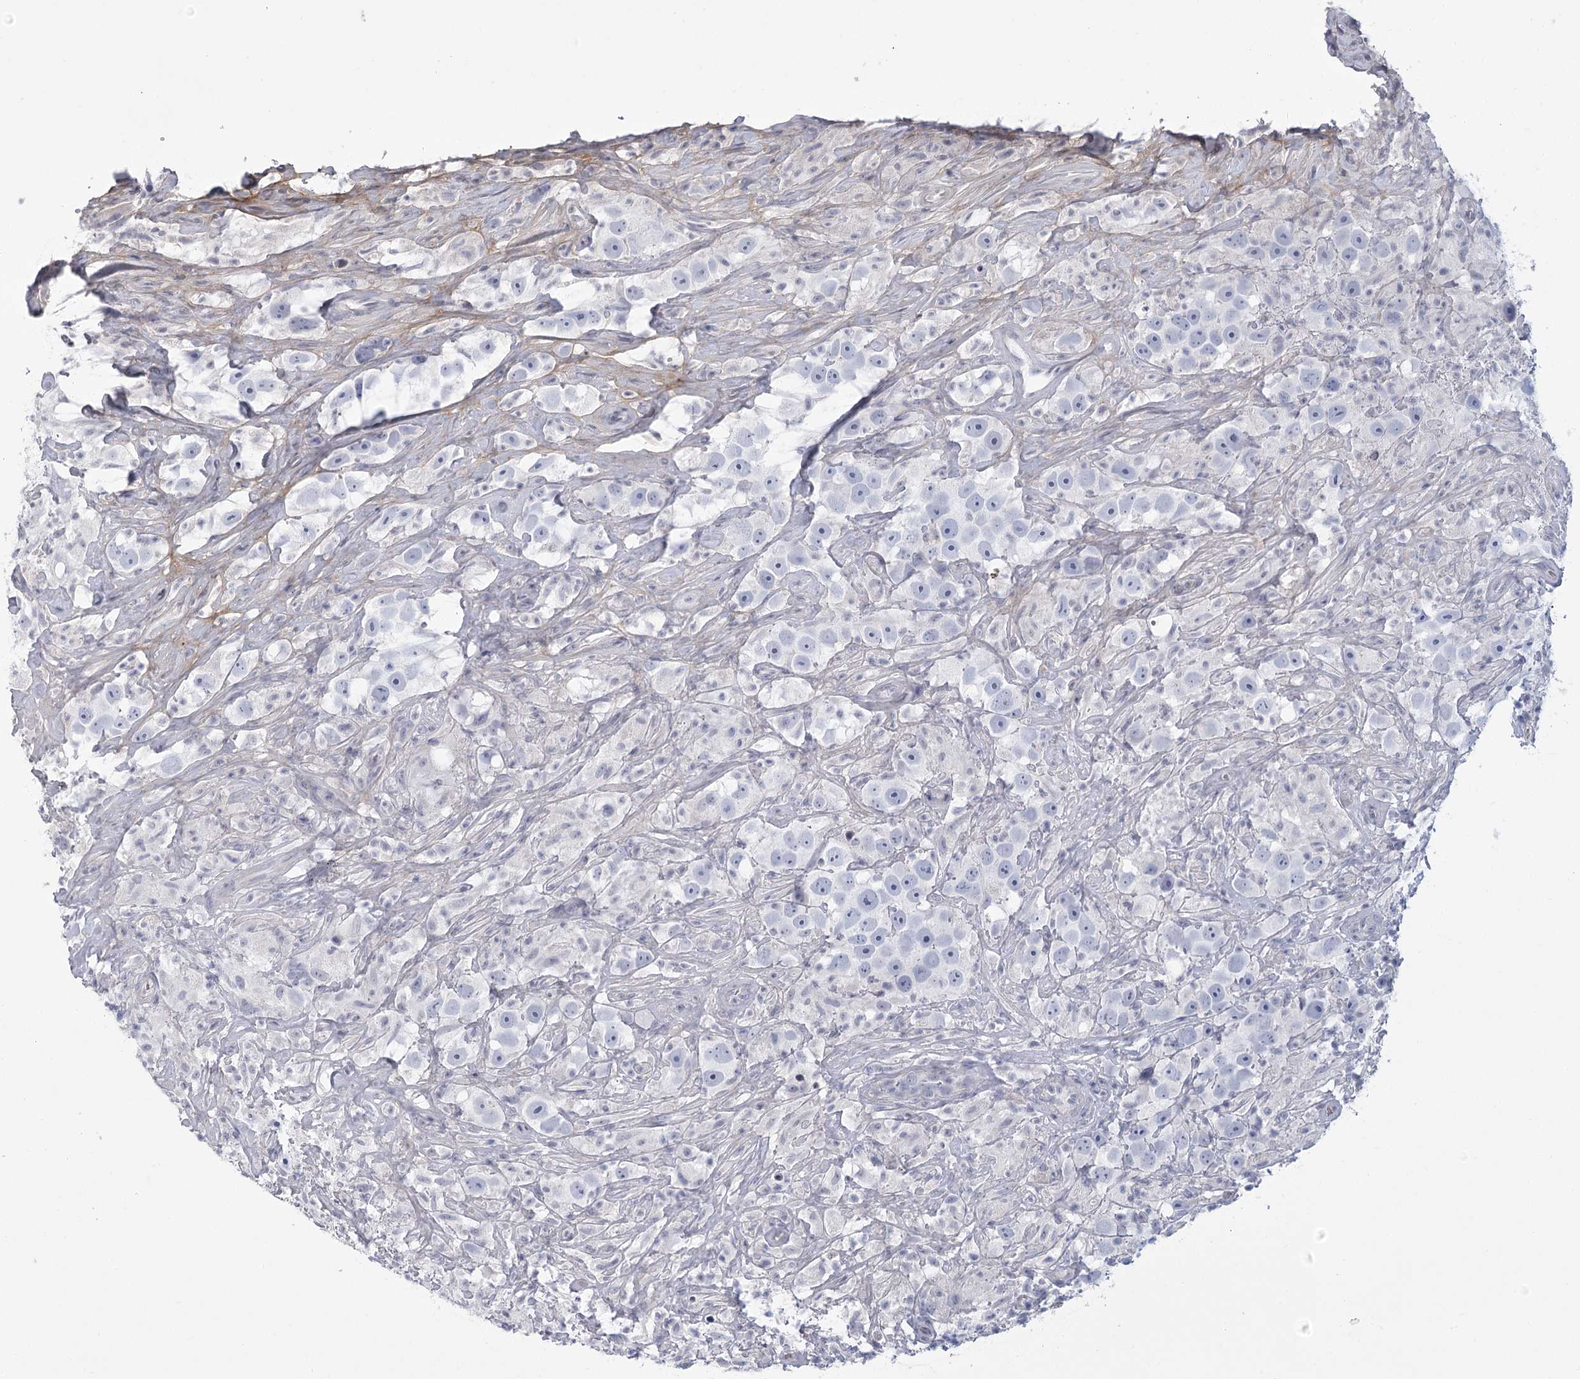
{"staining": {"intensity": "negative", "quantity": "none", "location": "none"}, "tissue": "testis cancer", "cell_type": "Tumor cells", "image_type": "cancer", "snomed": [{"axis": "morphology", "description": "Seminoma, NOS"}, {"axis": "topography", "description": "Testis"}], "caption": "Immunohistochemical staining of human testis cancer (seminoma) shows no significant positivity in tumor cells.", "gene": "FAM76B", "patient": {"sex": "male", "age": 49}}